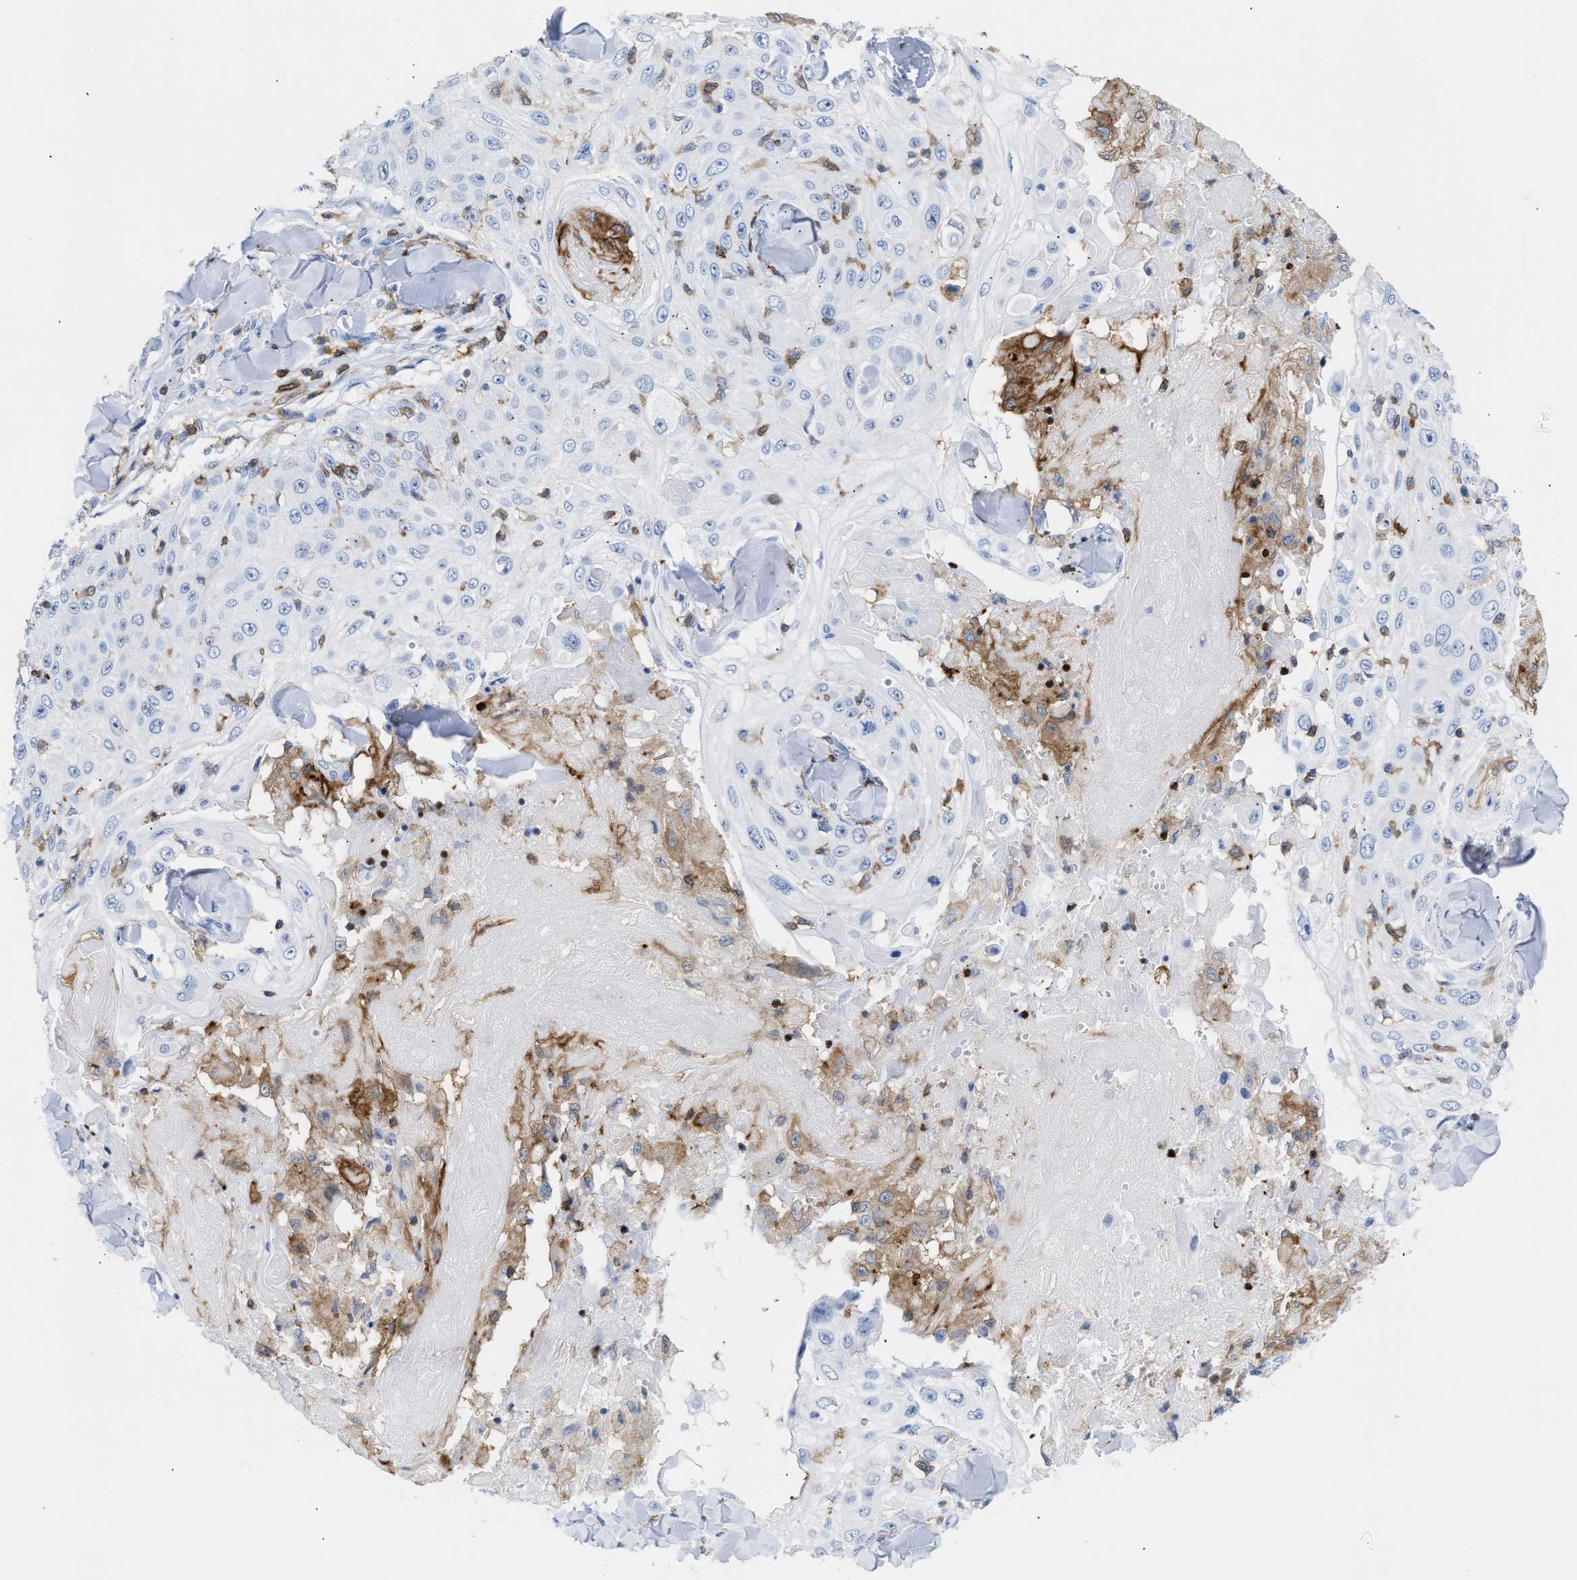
{"staining": {"intensity": "negative", "quantity": "none", "location": "none"}, "tissue": "skin cancer", "cell_type": "Tumor cells", "image_type": "cancer", "snomed": [{"axis": "morphology", "description": "Squamous cell carcinoma, NOS"}, {"axis": "topography", "description": "Skin"}], "caption": "Immunohistochemistry photomicrograph of neoplastic tissue: skin squamous cell carcinoma stained with DAB (3,3'-diaminobenzidine) reveals no significant protein positivity in tumor cells. Brightfield microscopy of IHC stained with DAB (brown) and hematoxylin (blue), captured at high magnification.", "gene": "LCP1", "patient": {"sex": "male", "age": 86}}